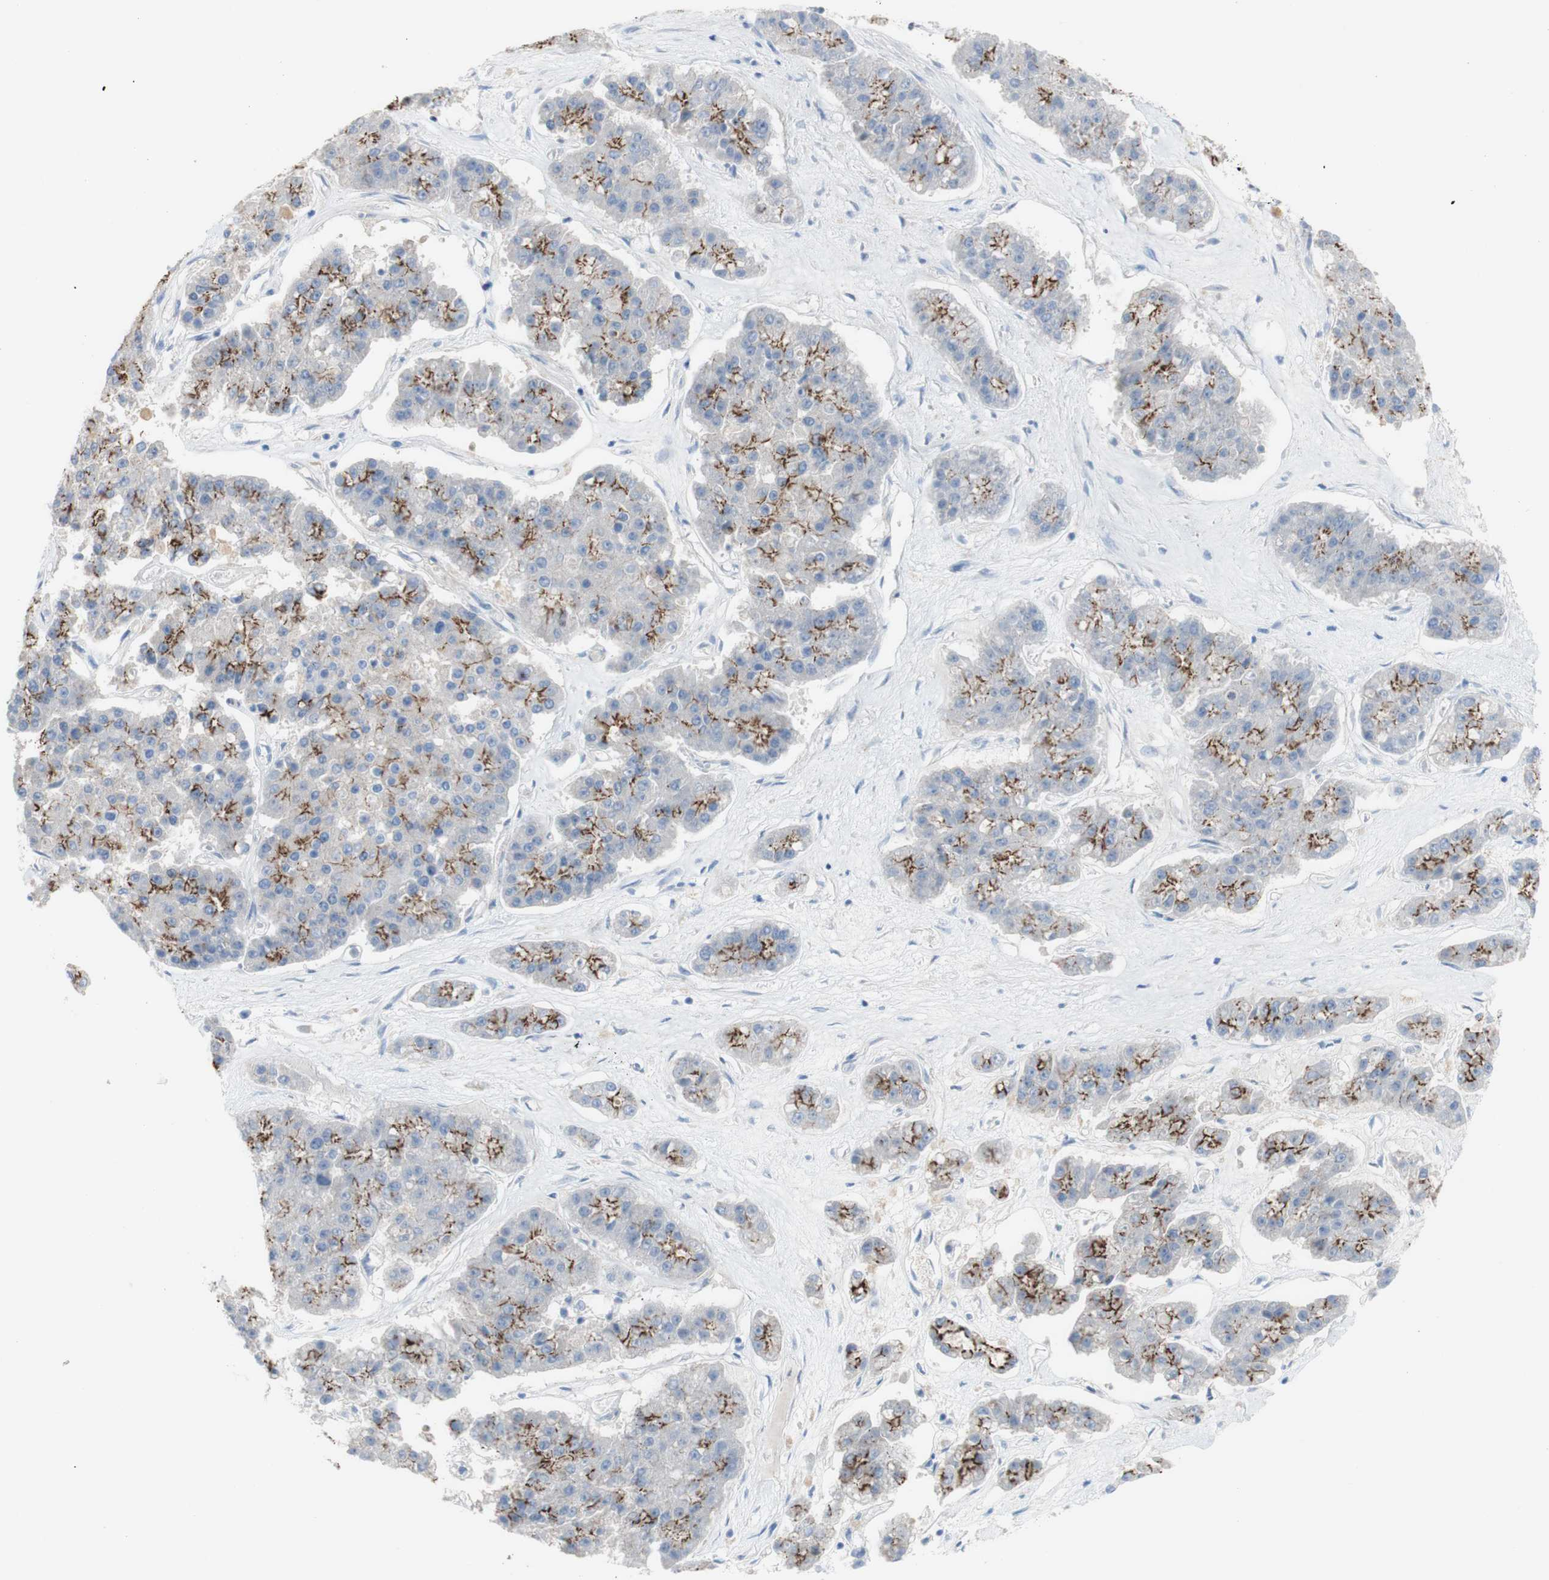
{"staining": {"intensity": "moderate", "quantity": "25%-75%", "location": "cytoplasmic/membranous"}, "tissue": "pancreatic cancer", "cell_type": "Tumor cells", "image_type": "cancer", "snomed": [{"axis": "morphology", "description": "Adenocarcinoma, NOS"}, {"axis": "topography", "description": "Pancreas"}], "caption": "A brown stain highlights moderate cytoplasmic/membranous staining of a protein in human pancreatic cancer tumor cells. Nuclei are stained in blue.", "gene": "DSC2", "patient": {"sex": "male", "age": 50}}